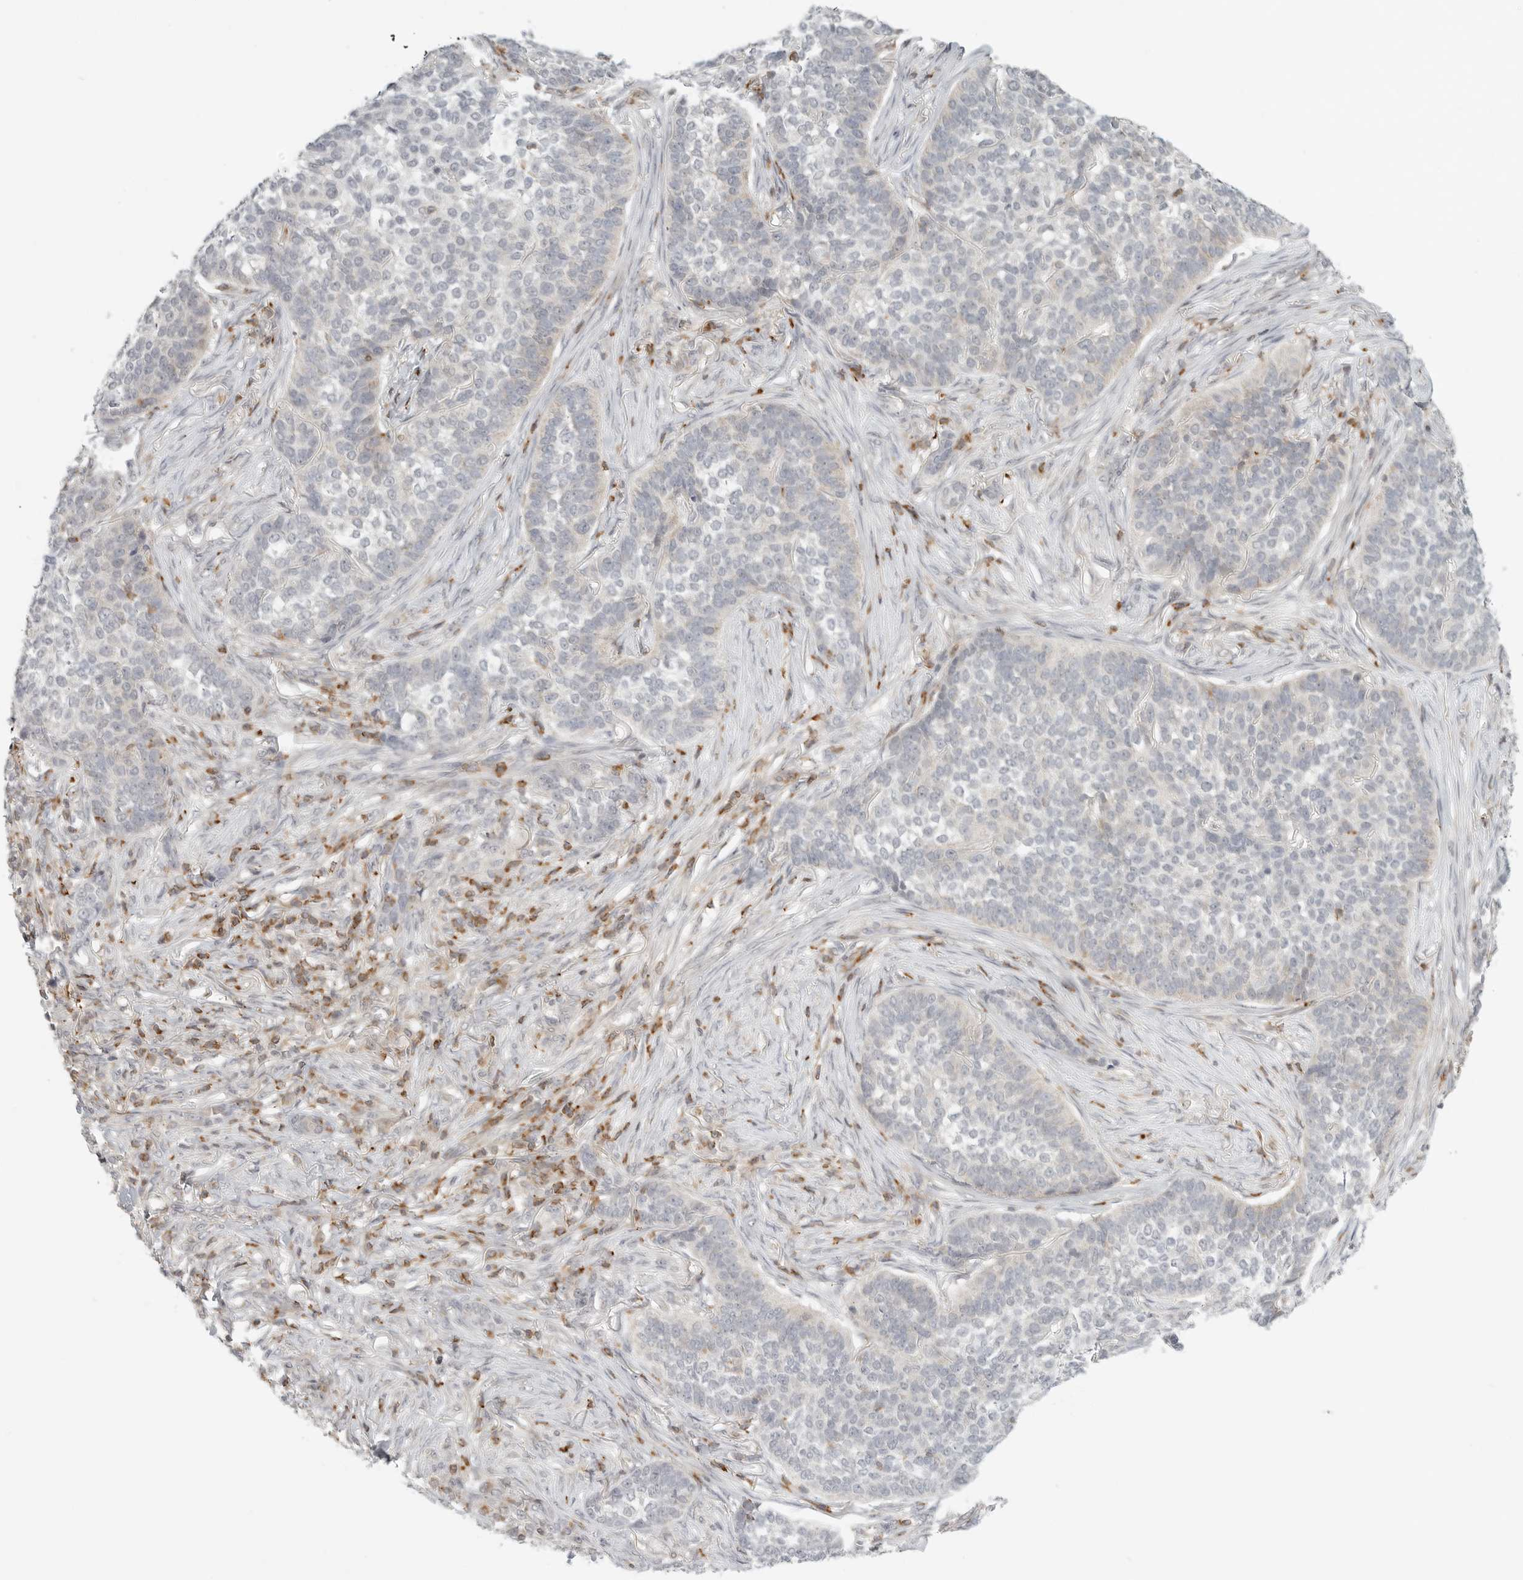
{"staining": {"intensity": "negative", "quantity": "none", "location": "none"}, "tissue": "skin cancer", "cell_type": "Tumor cells", "image_type": "cancer", "snomed": [{"axis": "morphology", "description": "Basal cell carcinoma"}, {"axis": "topography", "description": "Skin"}], "caption": "Immunohistochemistry histopathology image of skin cancer (basal cell carcinoma) stained for a protein (brown), which displays no expression in tumor cells.", "gene": "SH3KBP1", "patient": {"sex": "male", "age": 85}}